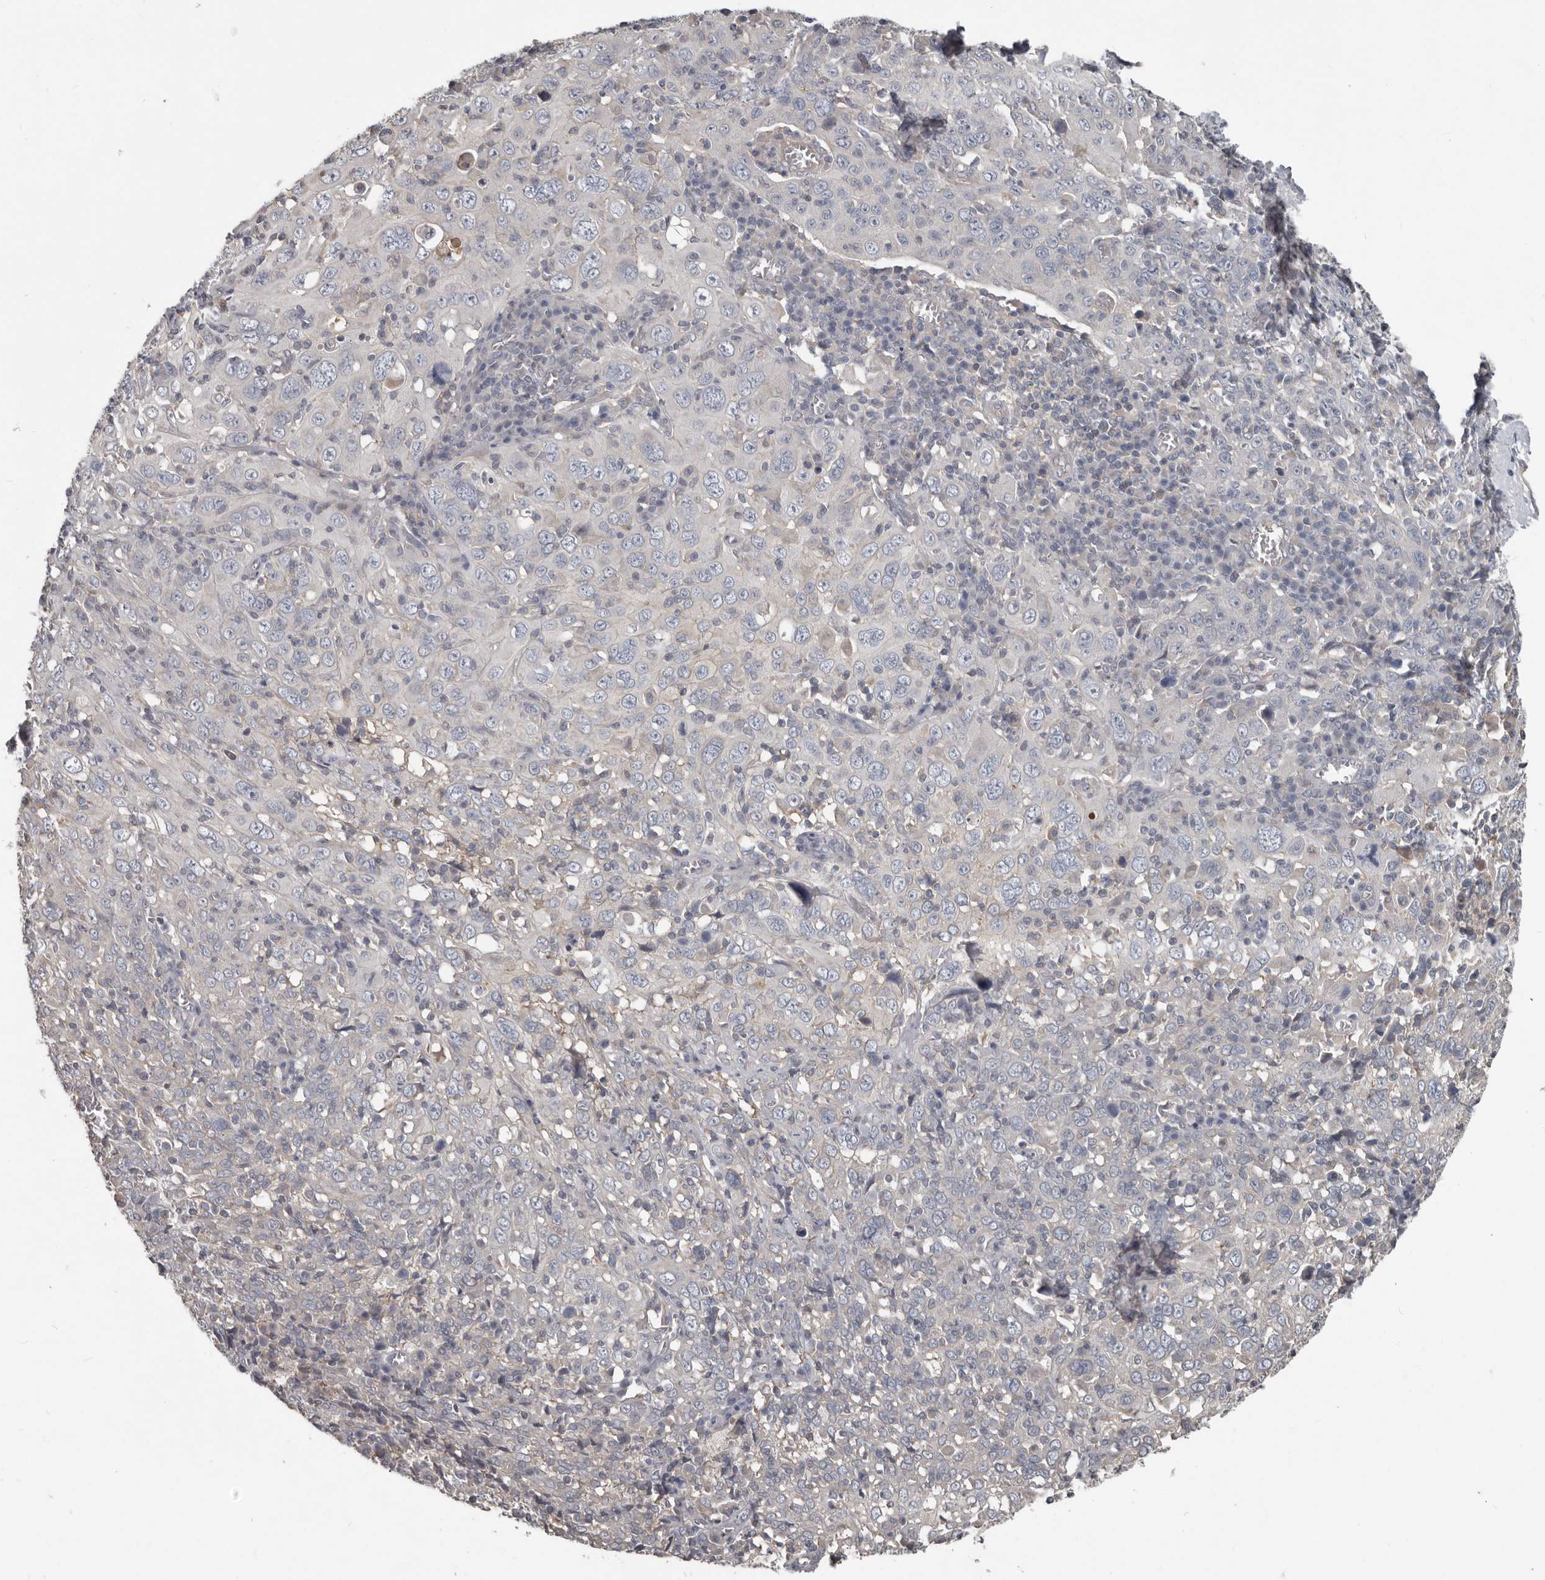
{"staining": {"intensity": "negative", "quantity": "none", "location": "none"}, "tissue": "cervical cancer", "cell_type": "Tumor cells", "image_type": "cancer", "snomed": [{"axis": "morphology", "description": "Squamous cell carcinoma, NOS"}, {"axis": "topography", "description": "Cervix"}], "caption": "IHC micrograph of neoplastic tissue: human squamous cell carcinoma (cervical) stained with DAB shows no significant protein expression in tumor cells.", "gene": "CA6", "patient": {"sex": "female", "age": 46}}